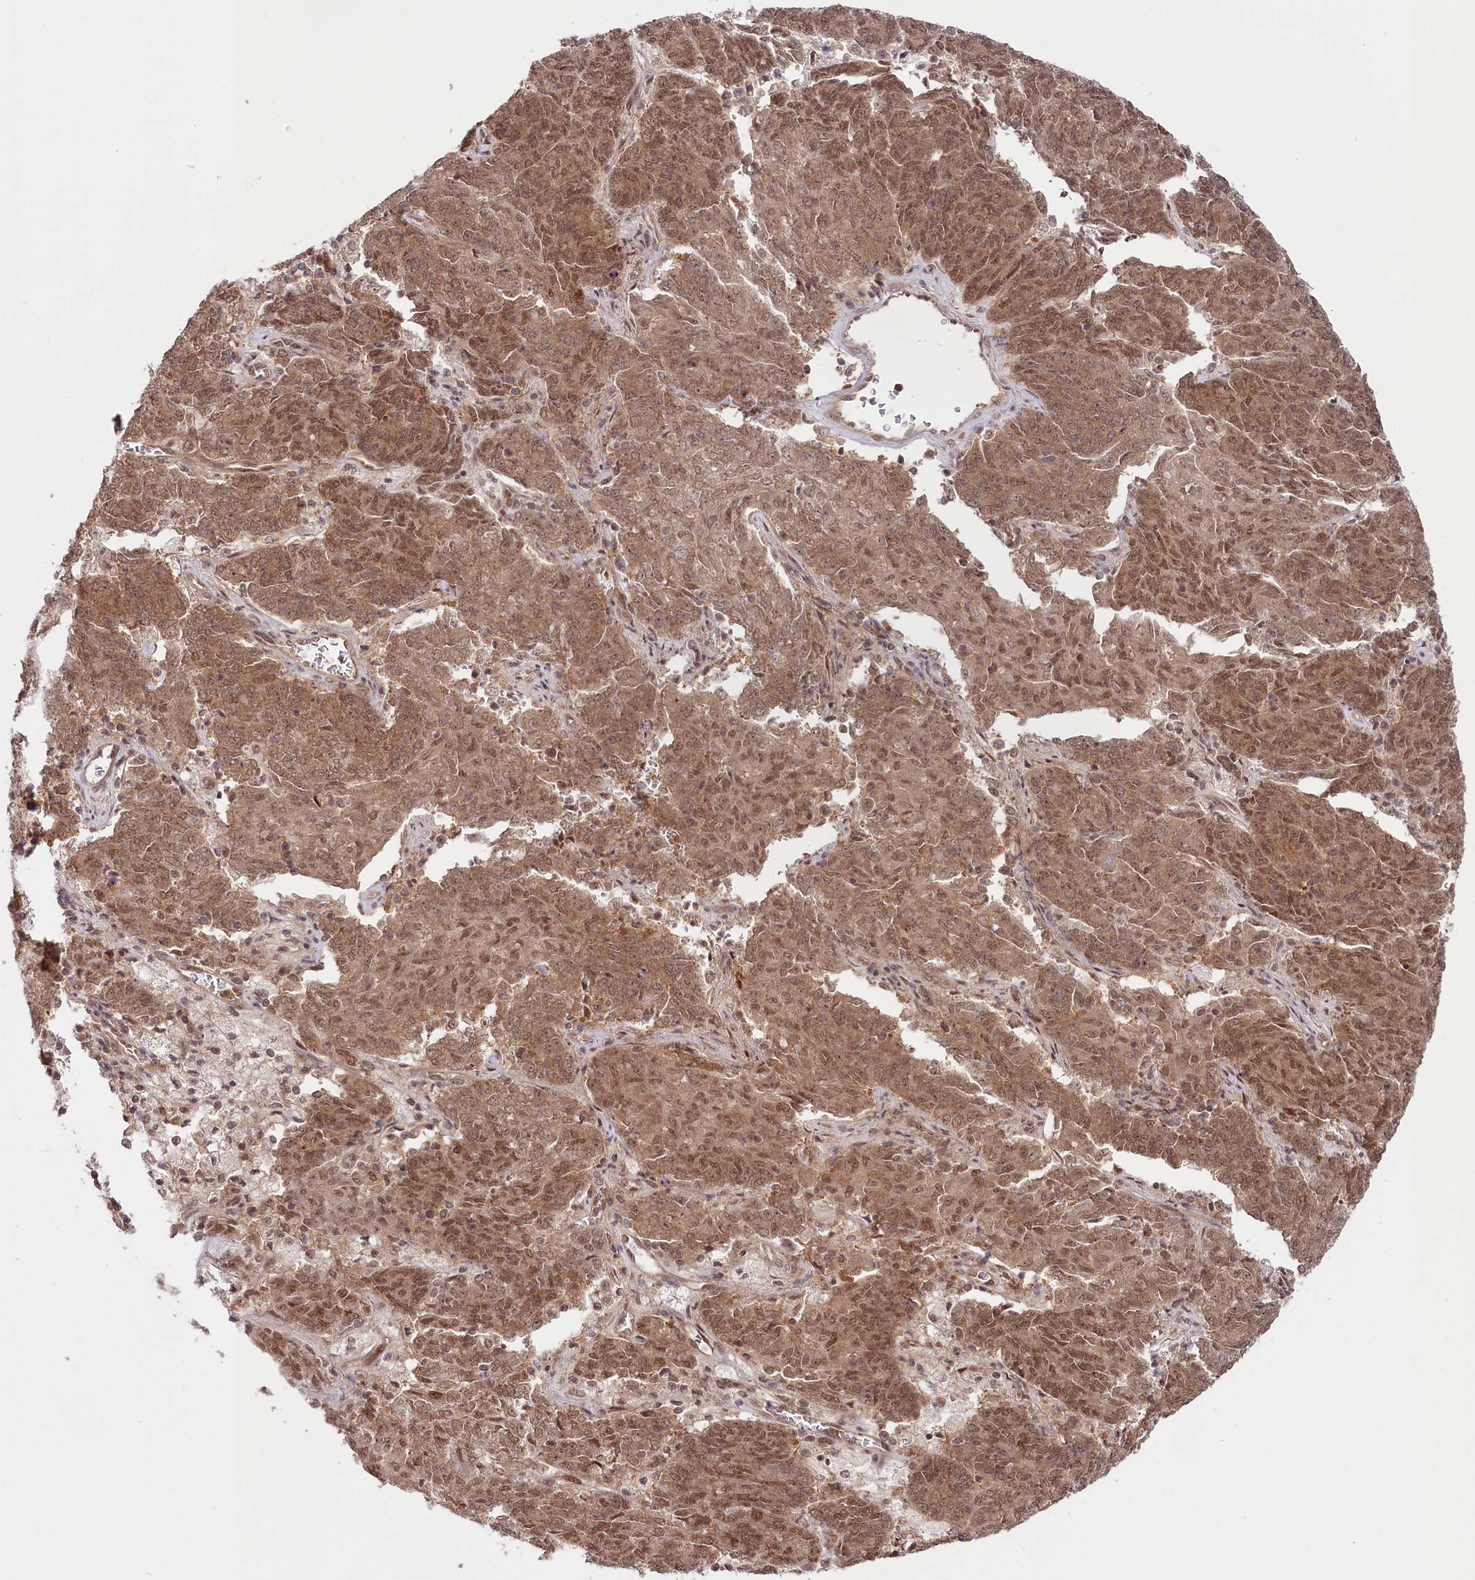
{"staining": {"intensity": "moderate", "quantity": ">75%", "location": "cytoplasmic/membranous,nuclear"}, "tissue": "endometrial cancer", "cell_type": "Tumor cells", "image_type": "cancer", "snomed": [{"axis": "morphology", "description": "Adenocarcinoma, NOS"}, {"axis": "topography", "description": "Endometrium"}], "caption": "The micrograph reveals immunohistochemical staining of endometrial cancer. There is moderate cytoplasmic/membranous and nuclear positivity is present in approximately >75% of tumor cells.", "gene": "CCDC65", "patient": {"sex": "female", "age": 80}}